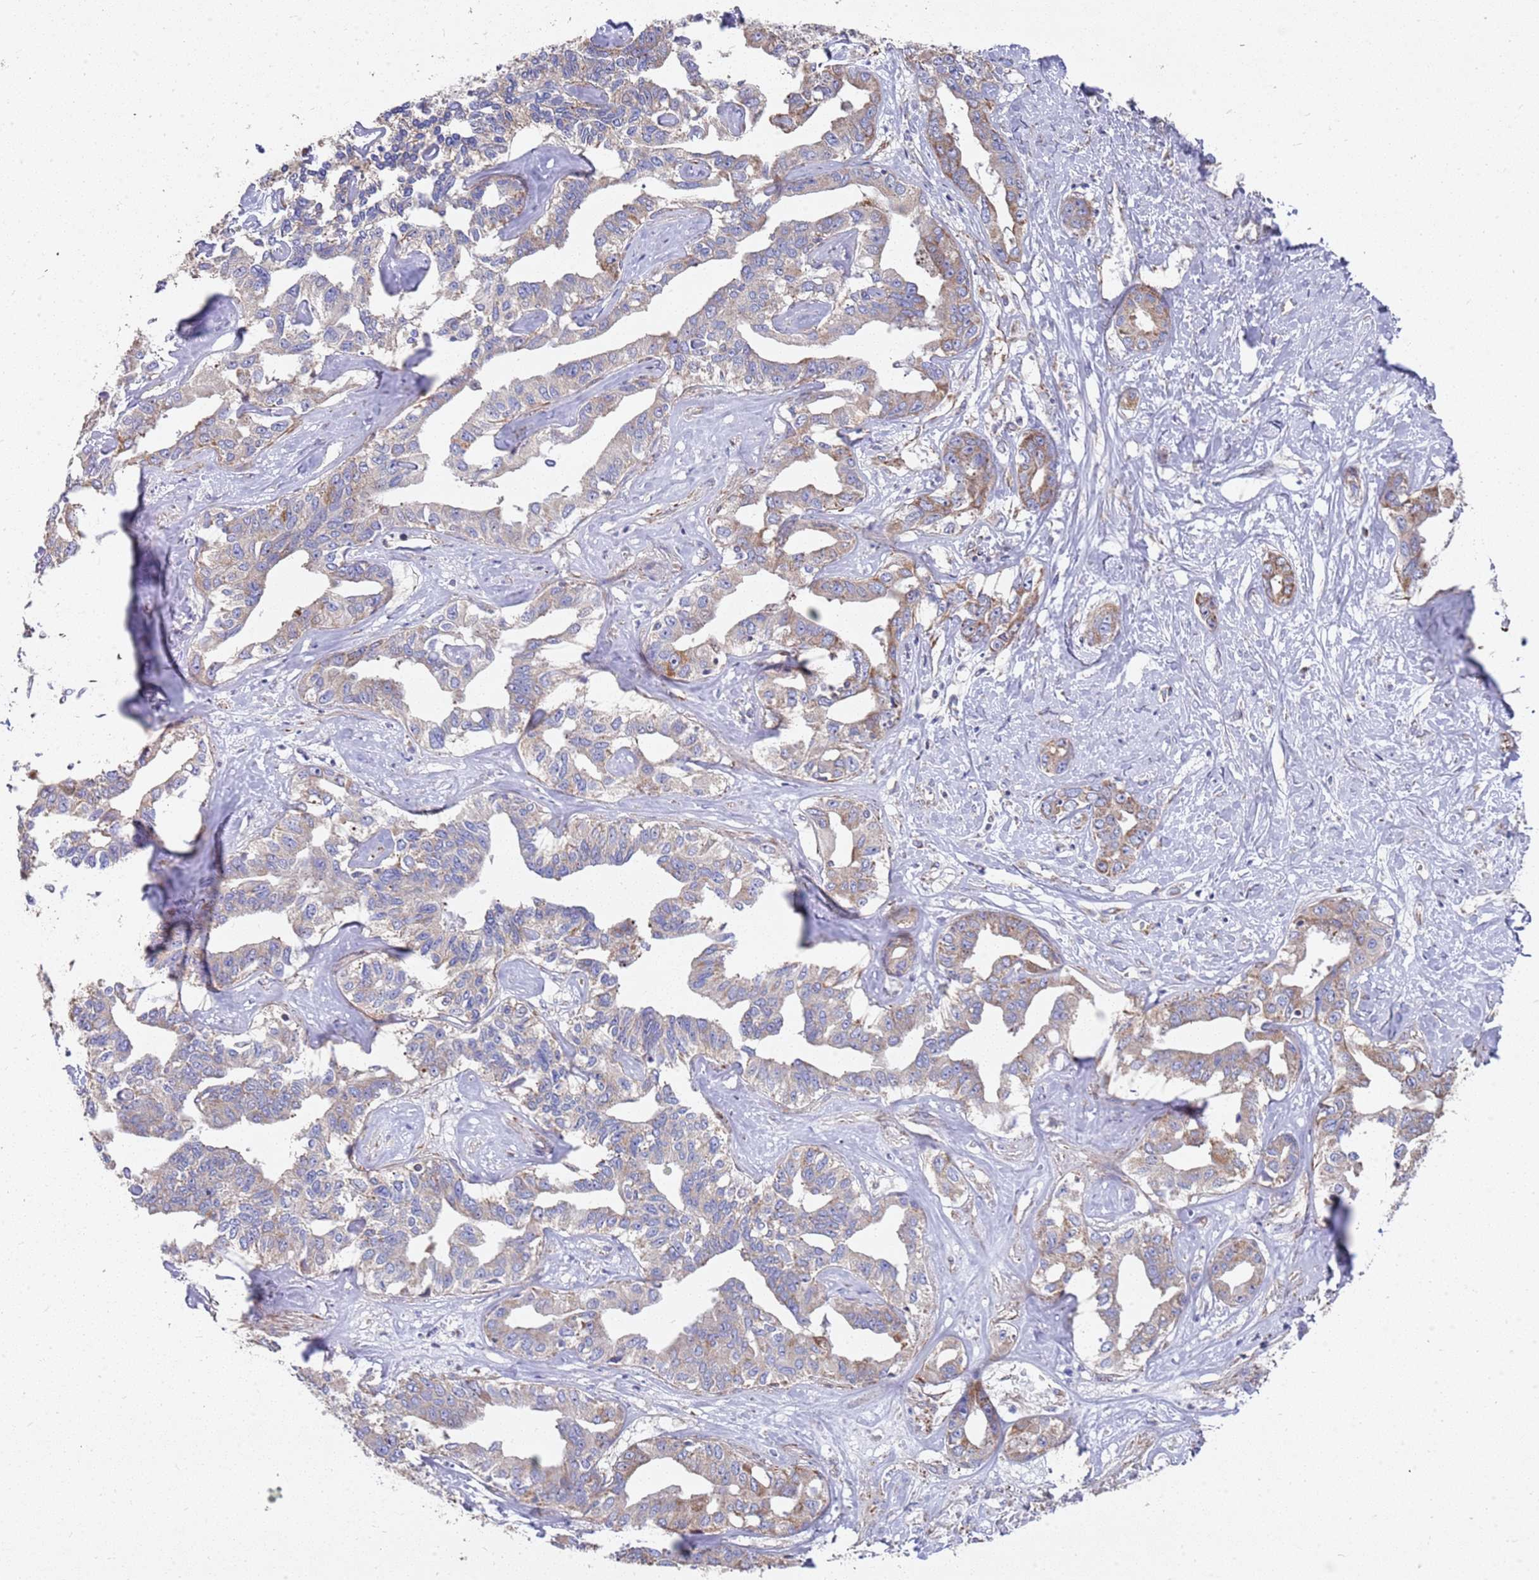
{"staining": {"intensity": "moderate", "quantity": "25%-75%", "location": "cytoplasmic/membranous"}, "tissue": "liver cancer", "cell_type": "Tumor cells", "image_type": "cancer", "snomed": [{"axis": "morphology", "description": "Cholangiocarcinoma"}, {"axis": "topography", "description": "Liver"}], "caption": "There is medium levels of moderate cytoplasmic/membranous expression in tumor cells of liver cholangiocarcinoma, as demonstrated by immunohistochemical staining (brown color).", "gene": "WDFY3", "patient": {"sex": "male", "age": 59}}